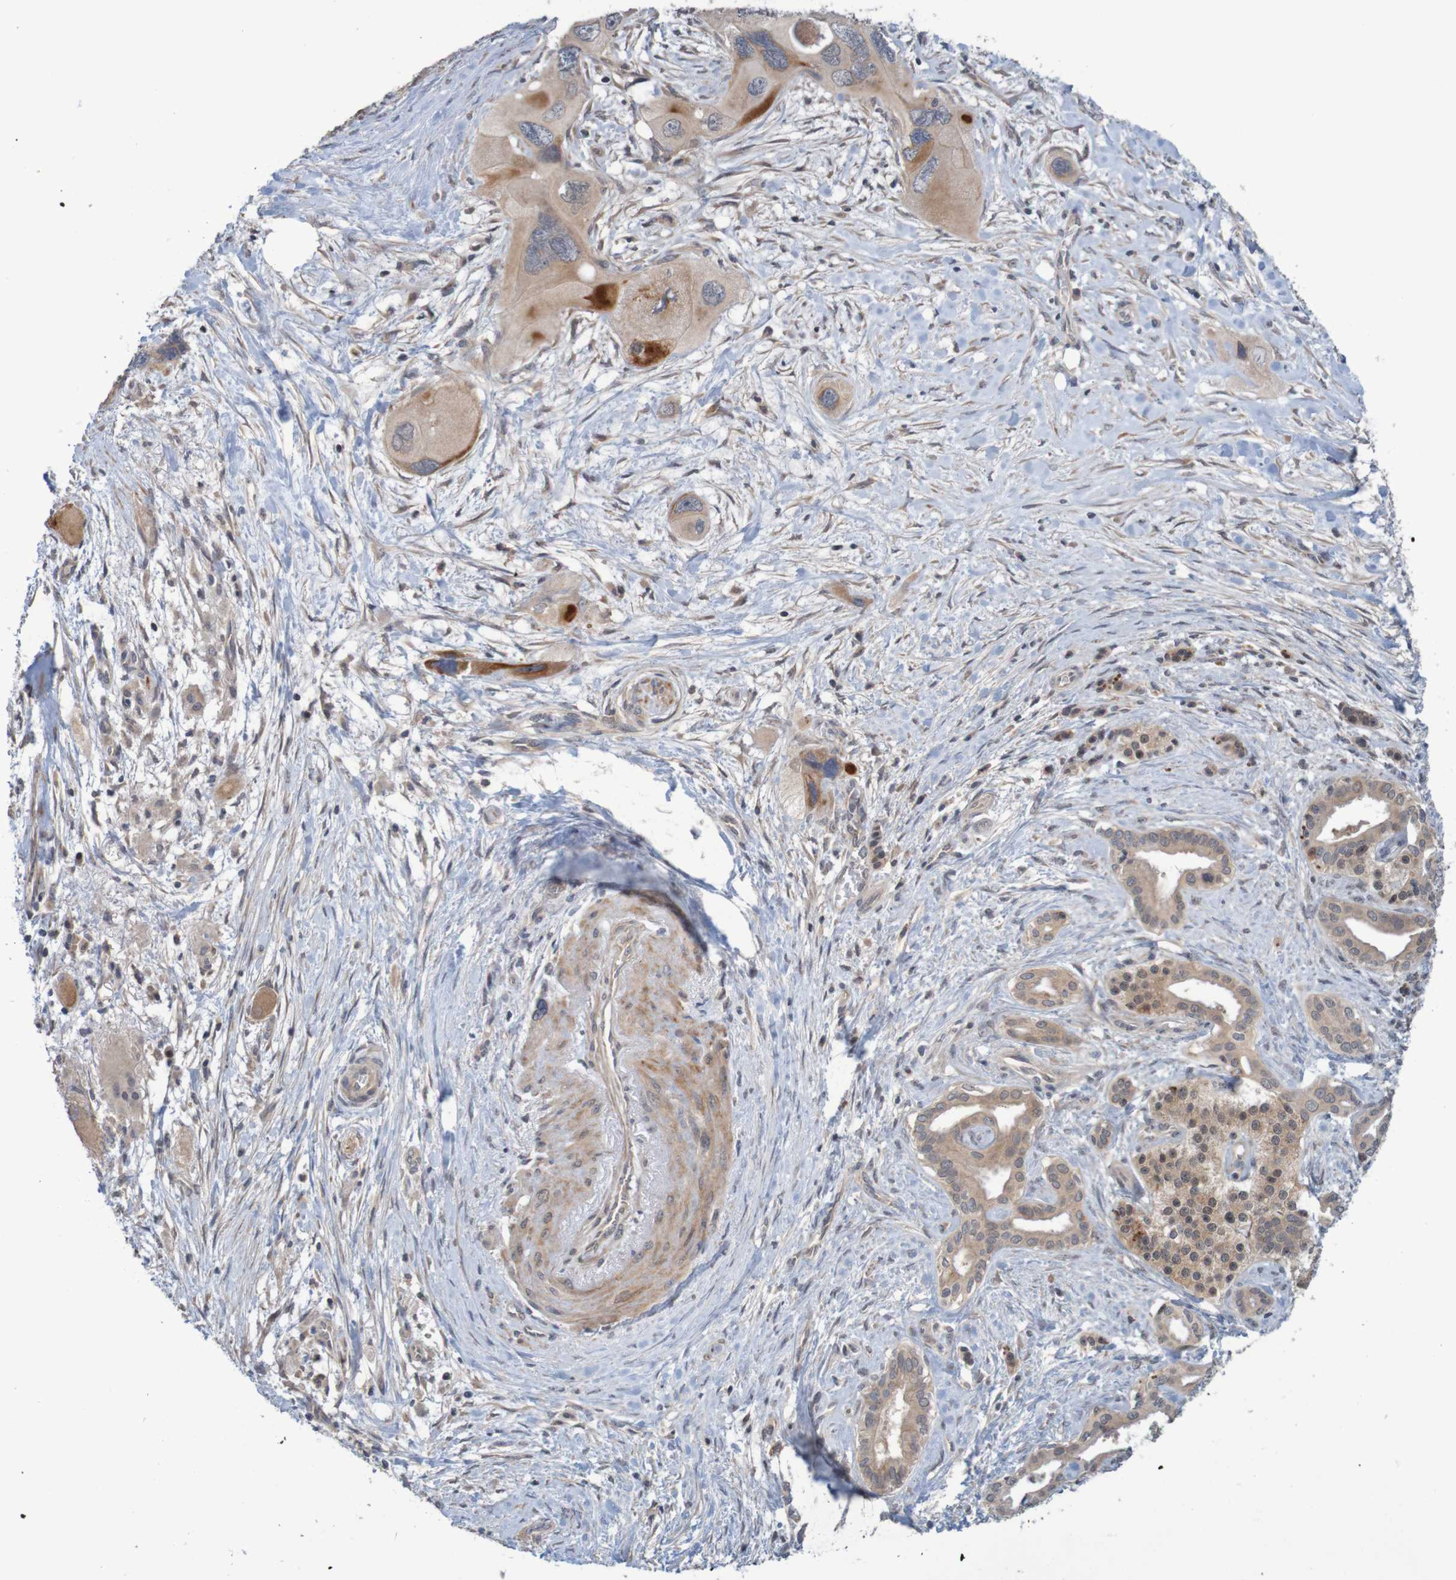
{"staining": {"intensity": "moderate", "quantity": "<25%", "location": "cytoplasmic/membranous"}, "tissue": "pancreatic cancer", "cell_type": "Tumor cells", "image_type": "cancer", "snomed": [{"axis": "morphology", "description": "Adenocarcinoma, NOS"}, {"axis": "topography", "description": "Pancreas"}], "caption": "Immunohistochemical staining of adenocarcinoma (pancreatic) displays moderate cytoplasmic/membranous protein staining in about <25% of tumor cells.", "gene": "ANKK1", "patient": {"sex": "male", "age": 73}}